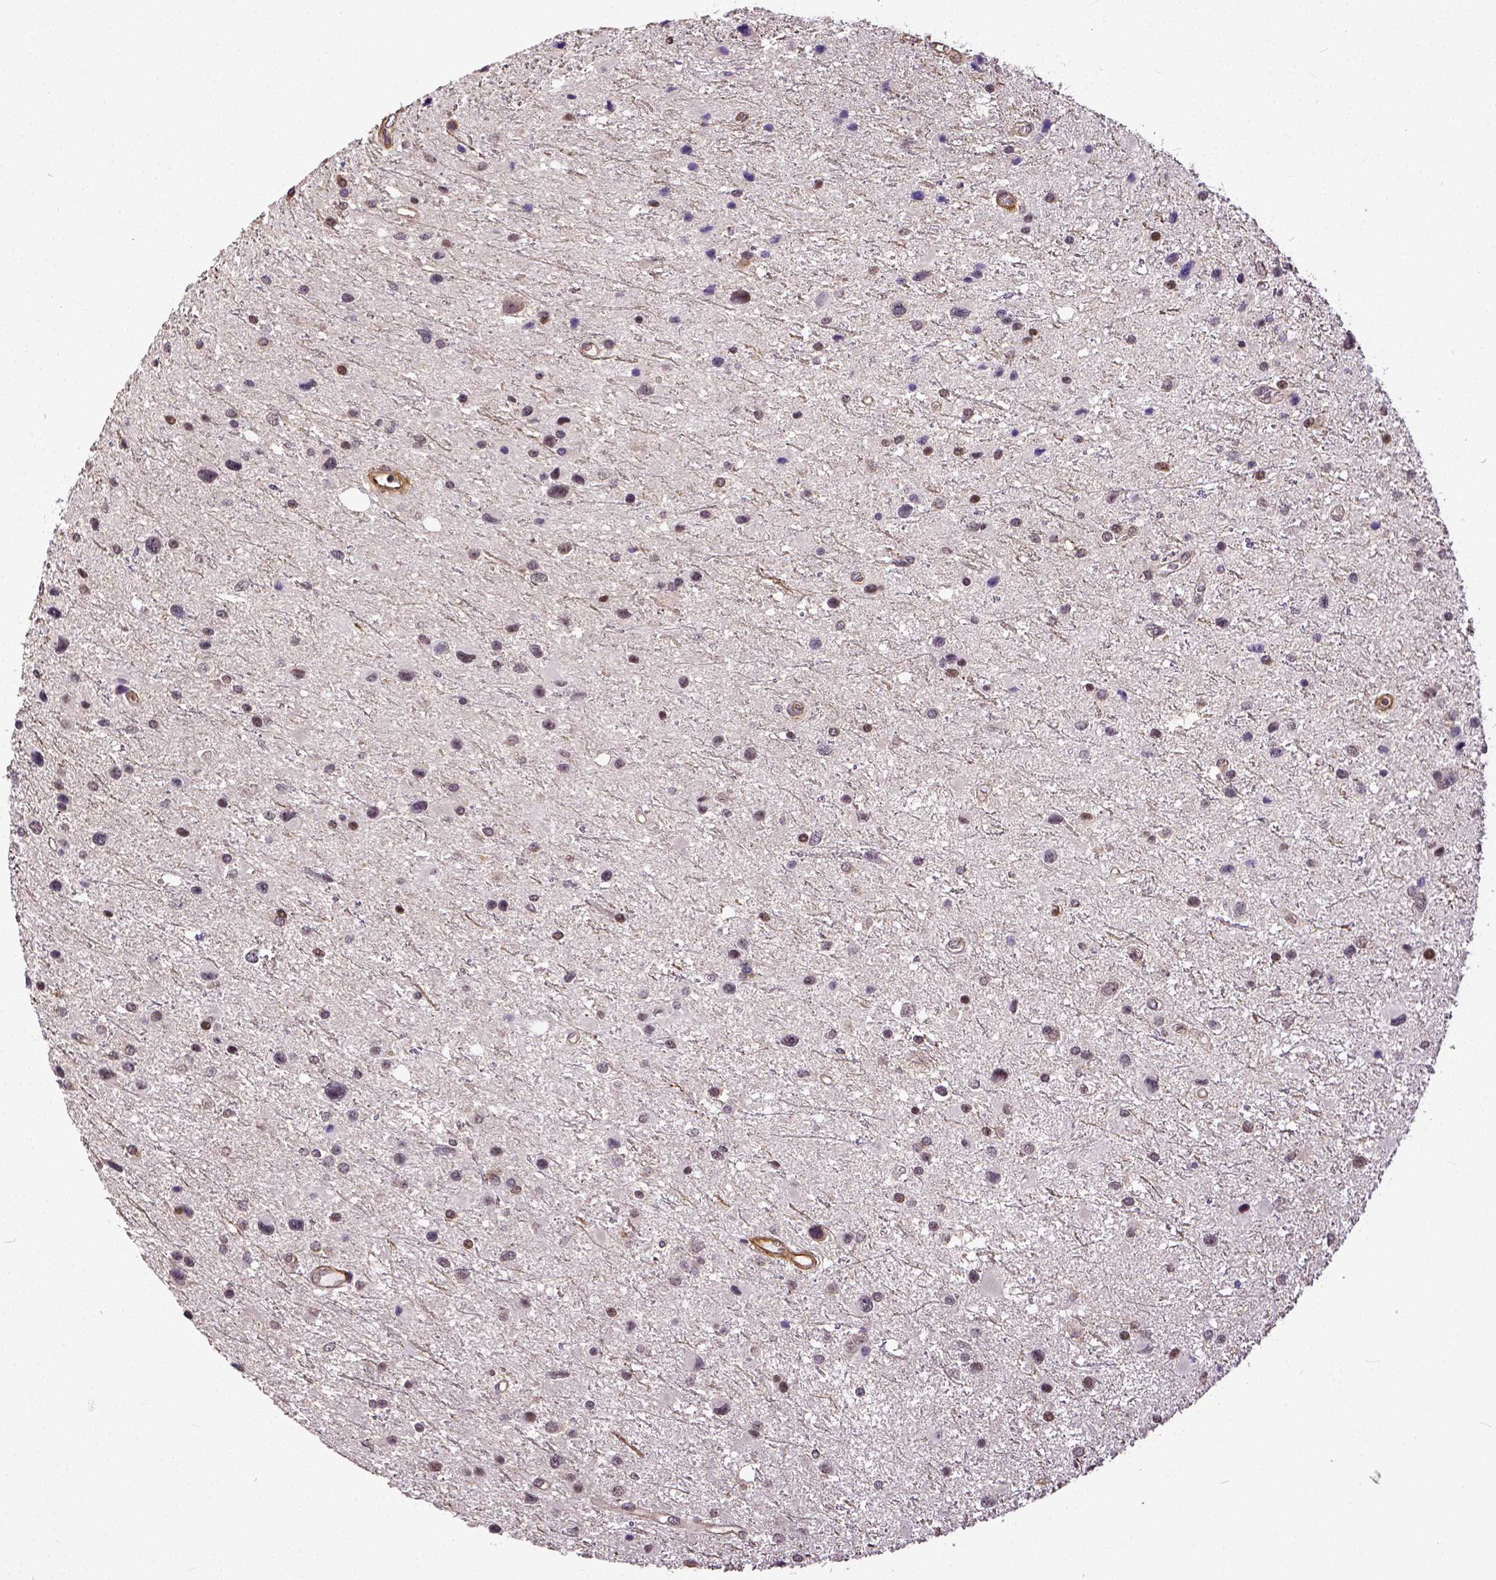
{"staining": {"intensity": "negative", "quantity": "none", "location": "none"}, "tissue": "glioma", "cell_type": "Tumor cells", "image_type": "cancer", "snomed": [{"axis": "morphology", "description": "Glioma, malignant, Low grade"}, {"axis": "topography", "description": "Brain"}], "caption": "A high-resolution image shows IHC staining of glioma, which demonstrates no significant positivity in tumor cells.", "gene": "DICER1", "patient": {"sex": "female", "age": 32}}